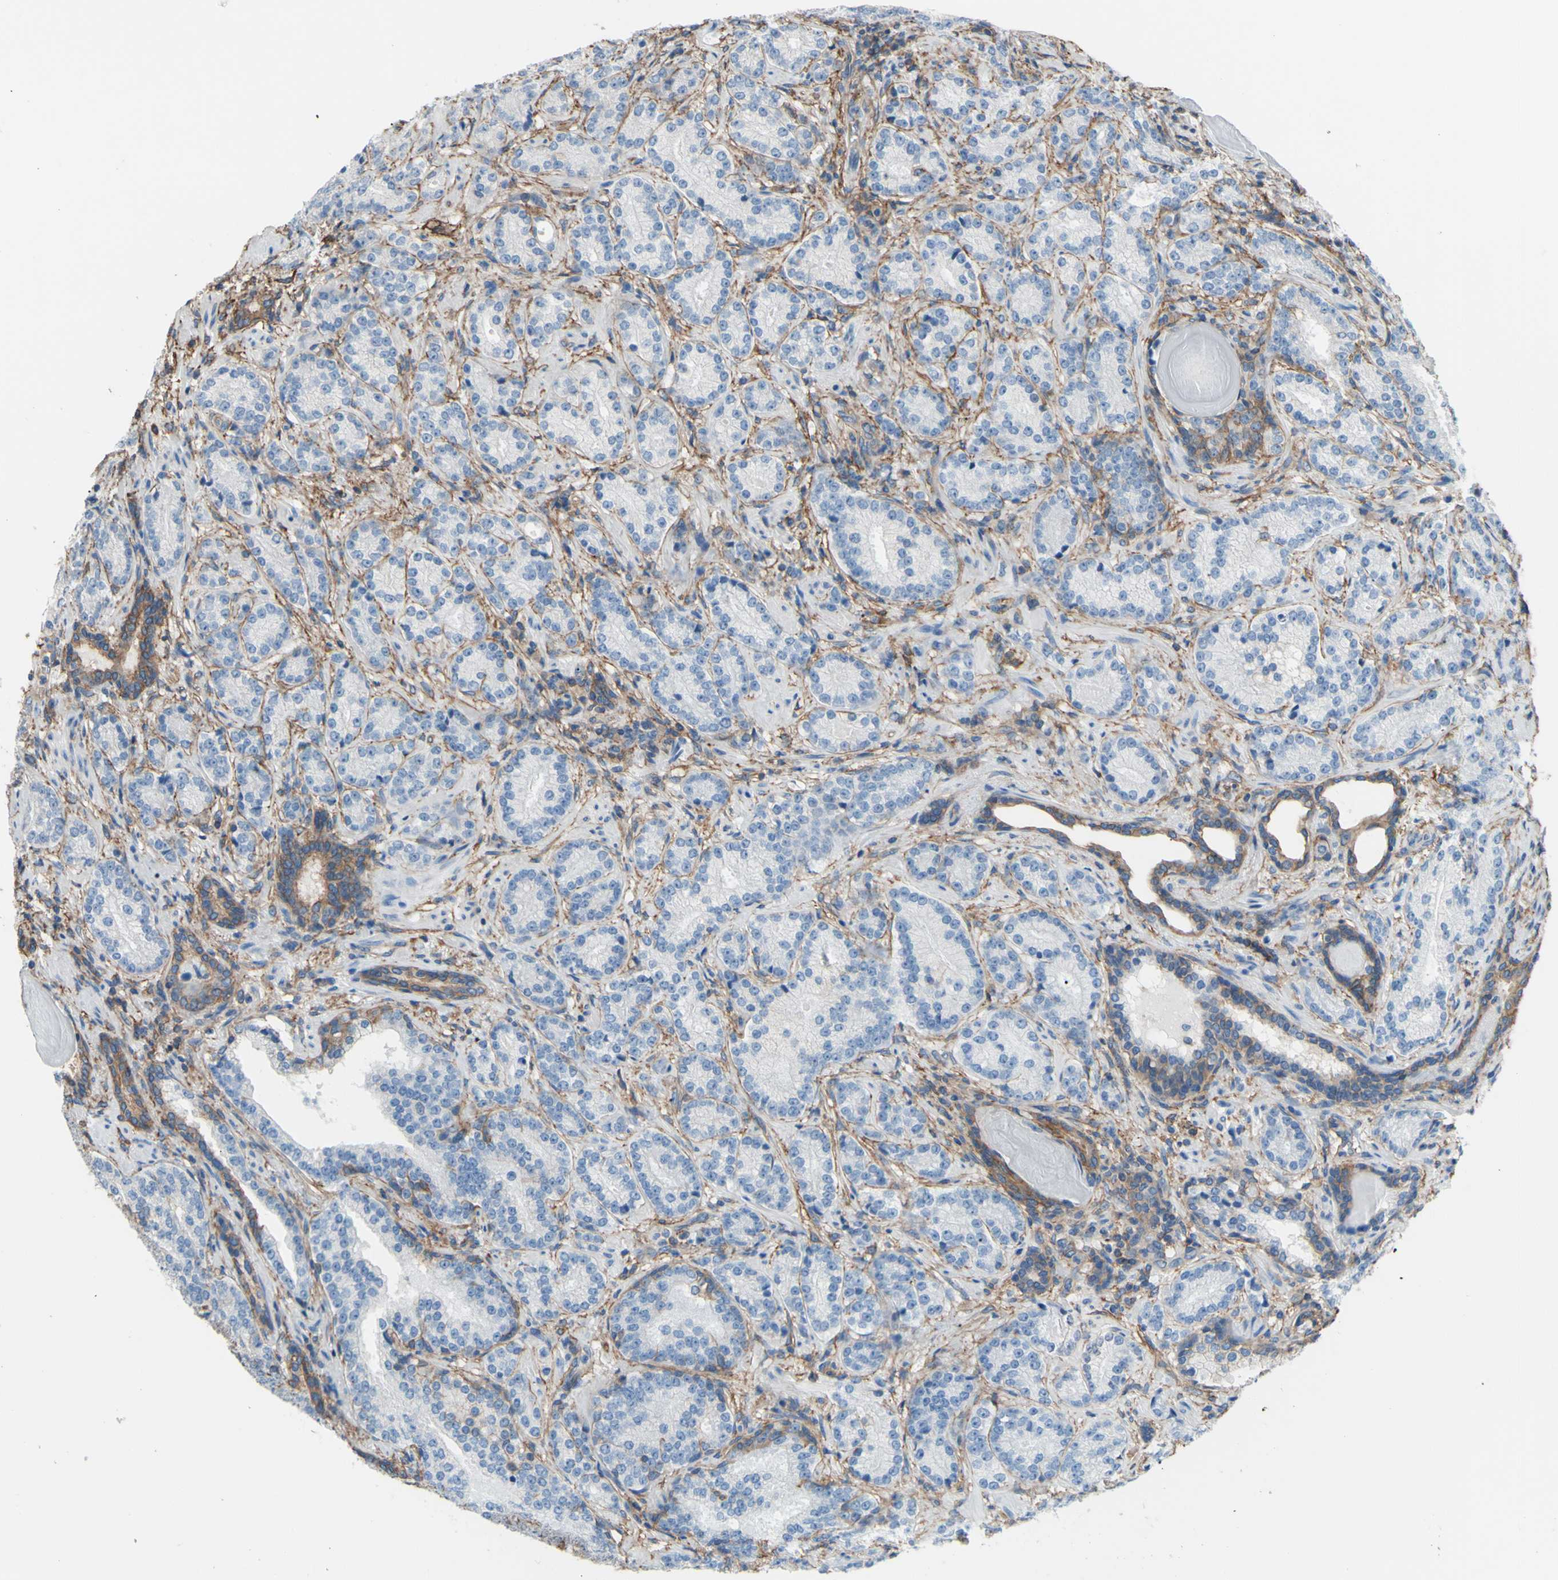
{"staining": {"intensity": "negative", "quantity": "none", "location": "none"}, "tissue": "prostate cancer", "cell_type": "Tumor cells", "image_type": "cancer", "snomed": [{"axis": "morphology", "description": "Adenocarcinoma, High grade"}, {"axis": "topography", "description": "Prostate"}], "caption": "Prostate adenocarcinoma (high-grade) was stained to show a protein in brown. There is no significant expression in tumor cells.", "gene": "ADD1", "patient": {"sex": "male", "age": 61}}